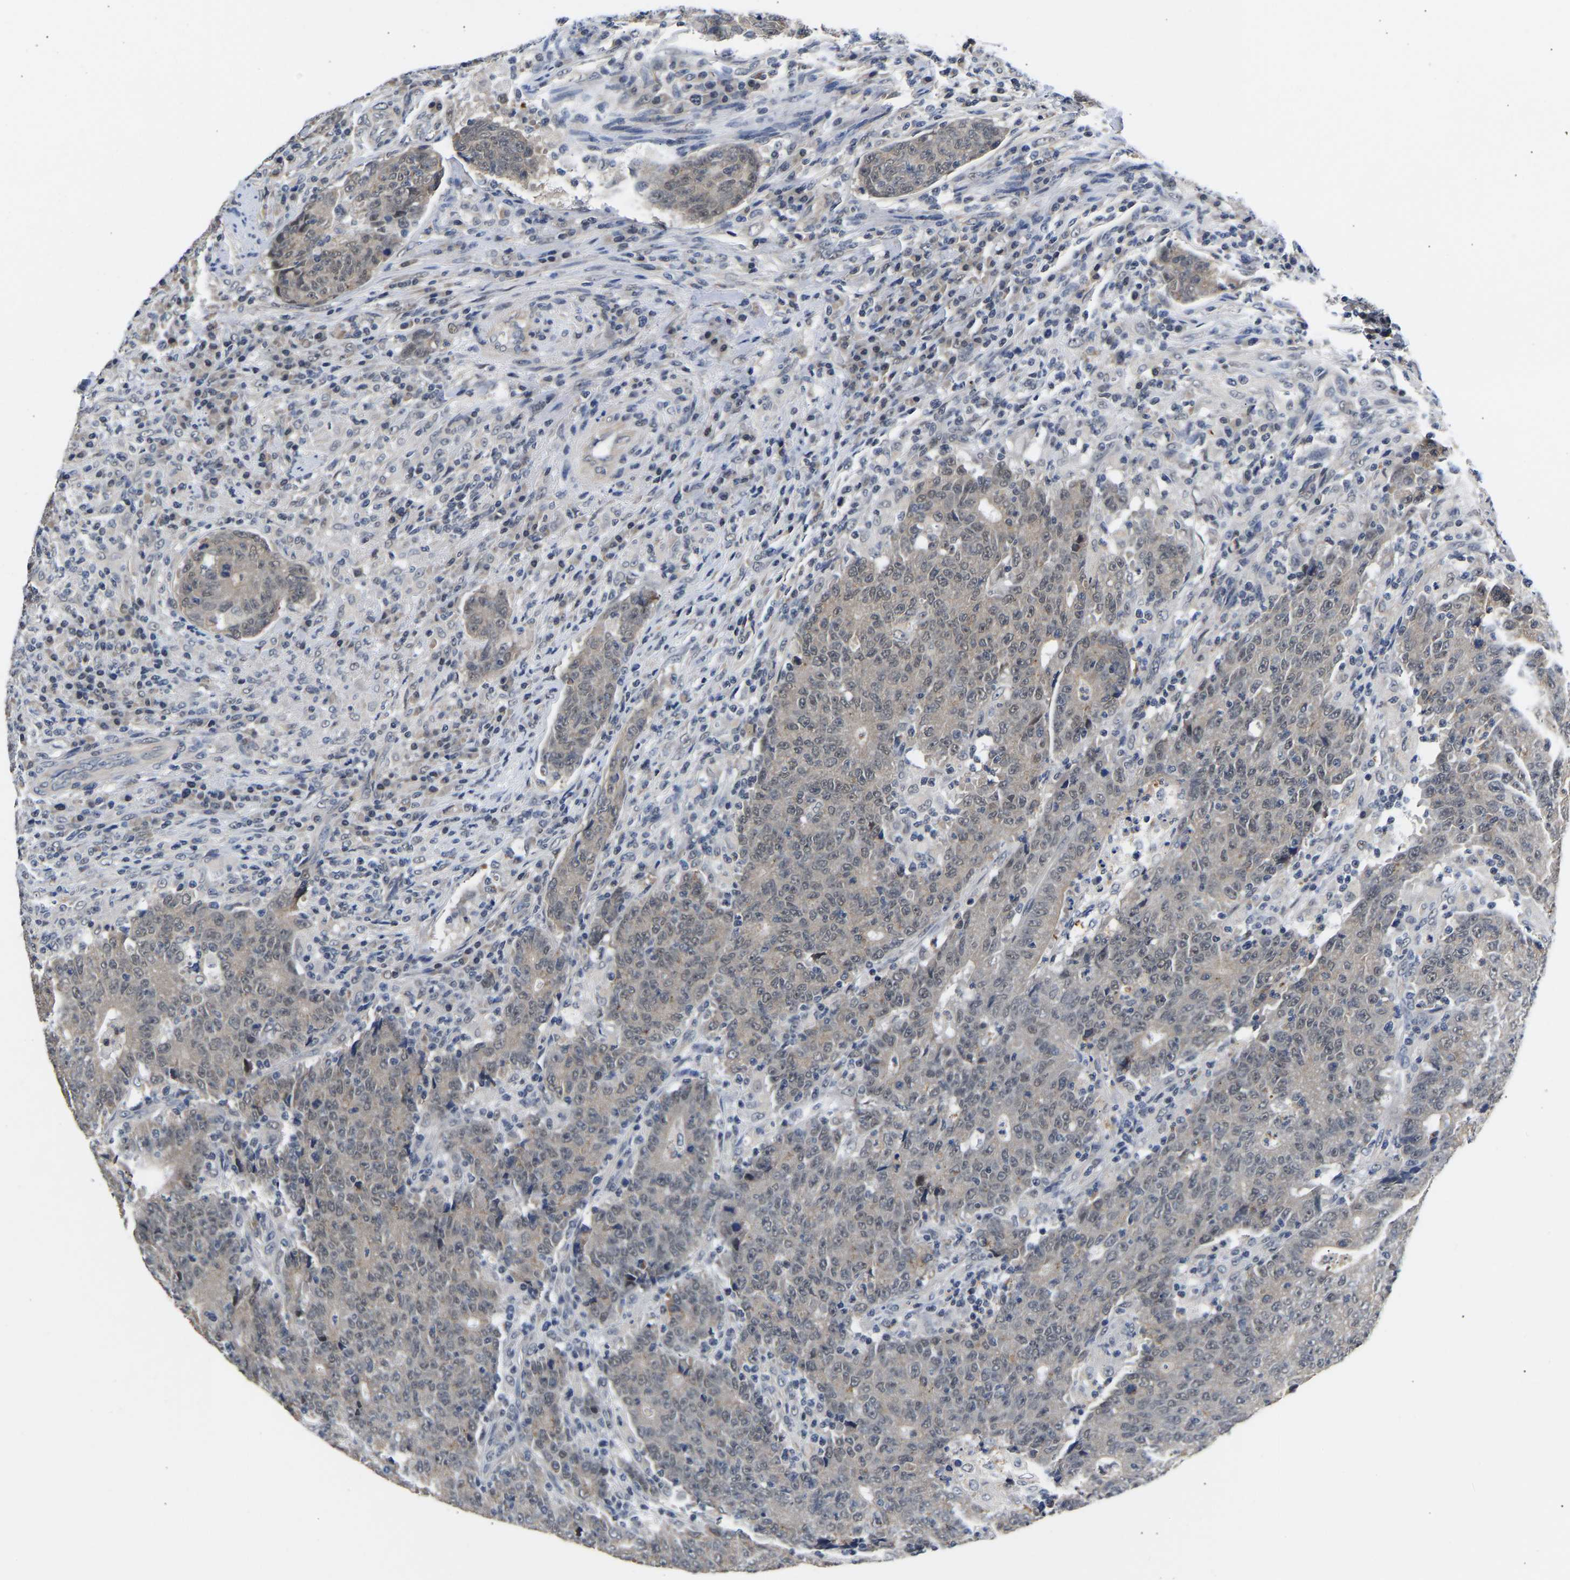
{"staining": {"intensity": "weak", "quantity": "<25%", "location": "nuclear"}, "tissue": "colorectal cancer", "cell_type": "Tumor cells", "image_type": "cancer", "snomed": [{"axis": "morphology", "description": "Normal tissue, NOS"}, {"axis": "morphology", "description": "Adenocarcinoma, NOS"}, {"axis": "topography", "description": "Colon"}], "caption": "Tumor cells show no significant protein expression in colorectal cancer (adenocarcinoma).", "gene": "METTL16", "patient": {"sex": "female", "age": 75}}